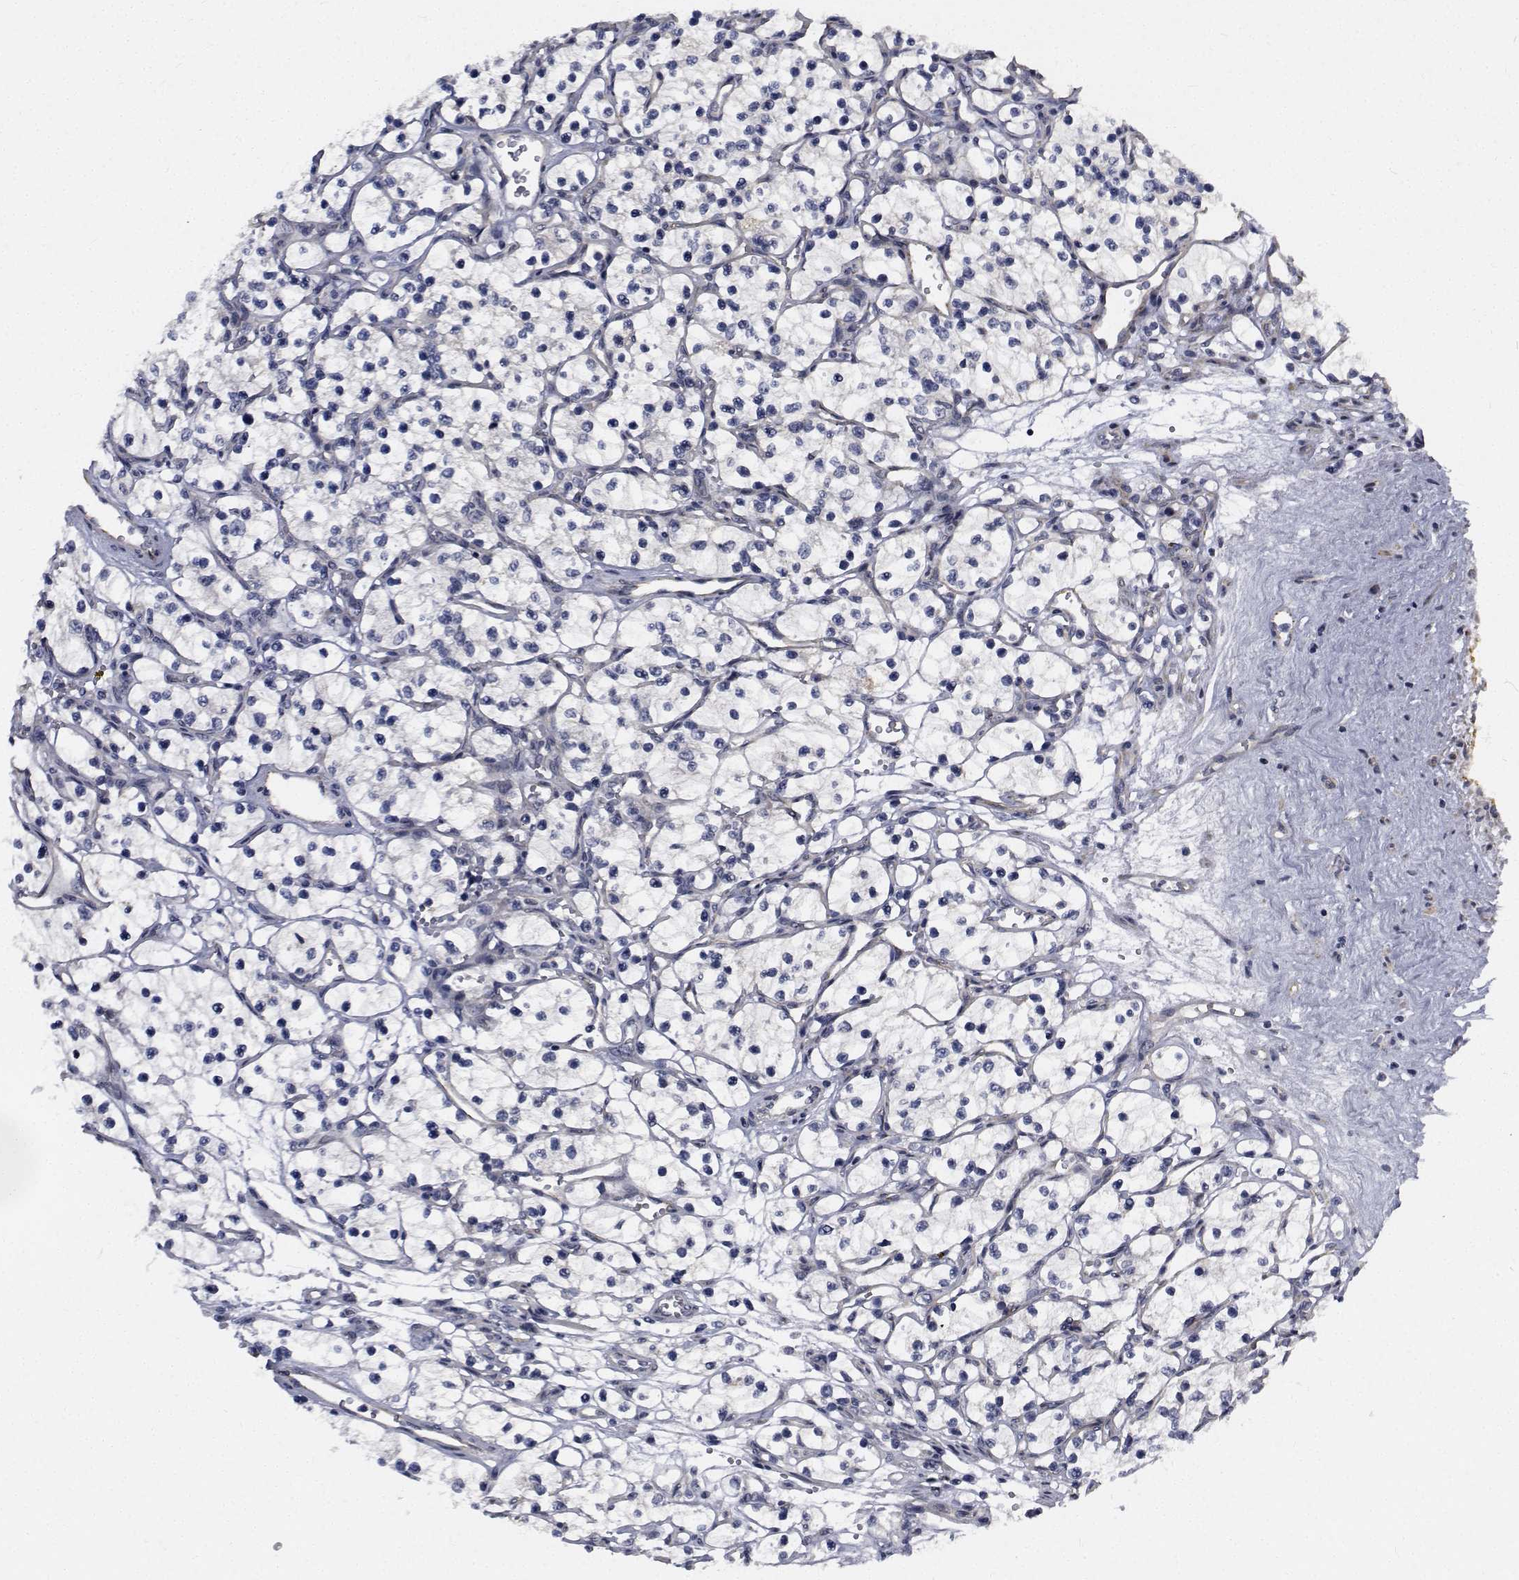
{"staining": {"intensity": "negative", "quantity": "none", "location": "none"}, "tissue": "renal cancer", "cell_type": "Tumor cells", "image_type": "cancer", "snomed": [{"axis": "morphology", "description": "Adenocarcinoma, NOS"}, {"axis": "topography", "description": "Kidney"}], "caption": "Tumor cells are negative for protein expression in human renal cancer.", "gene": "TTBK1", "patient": {"sex": "female", "age": 69}}